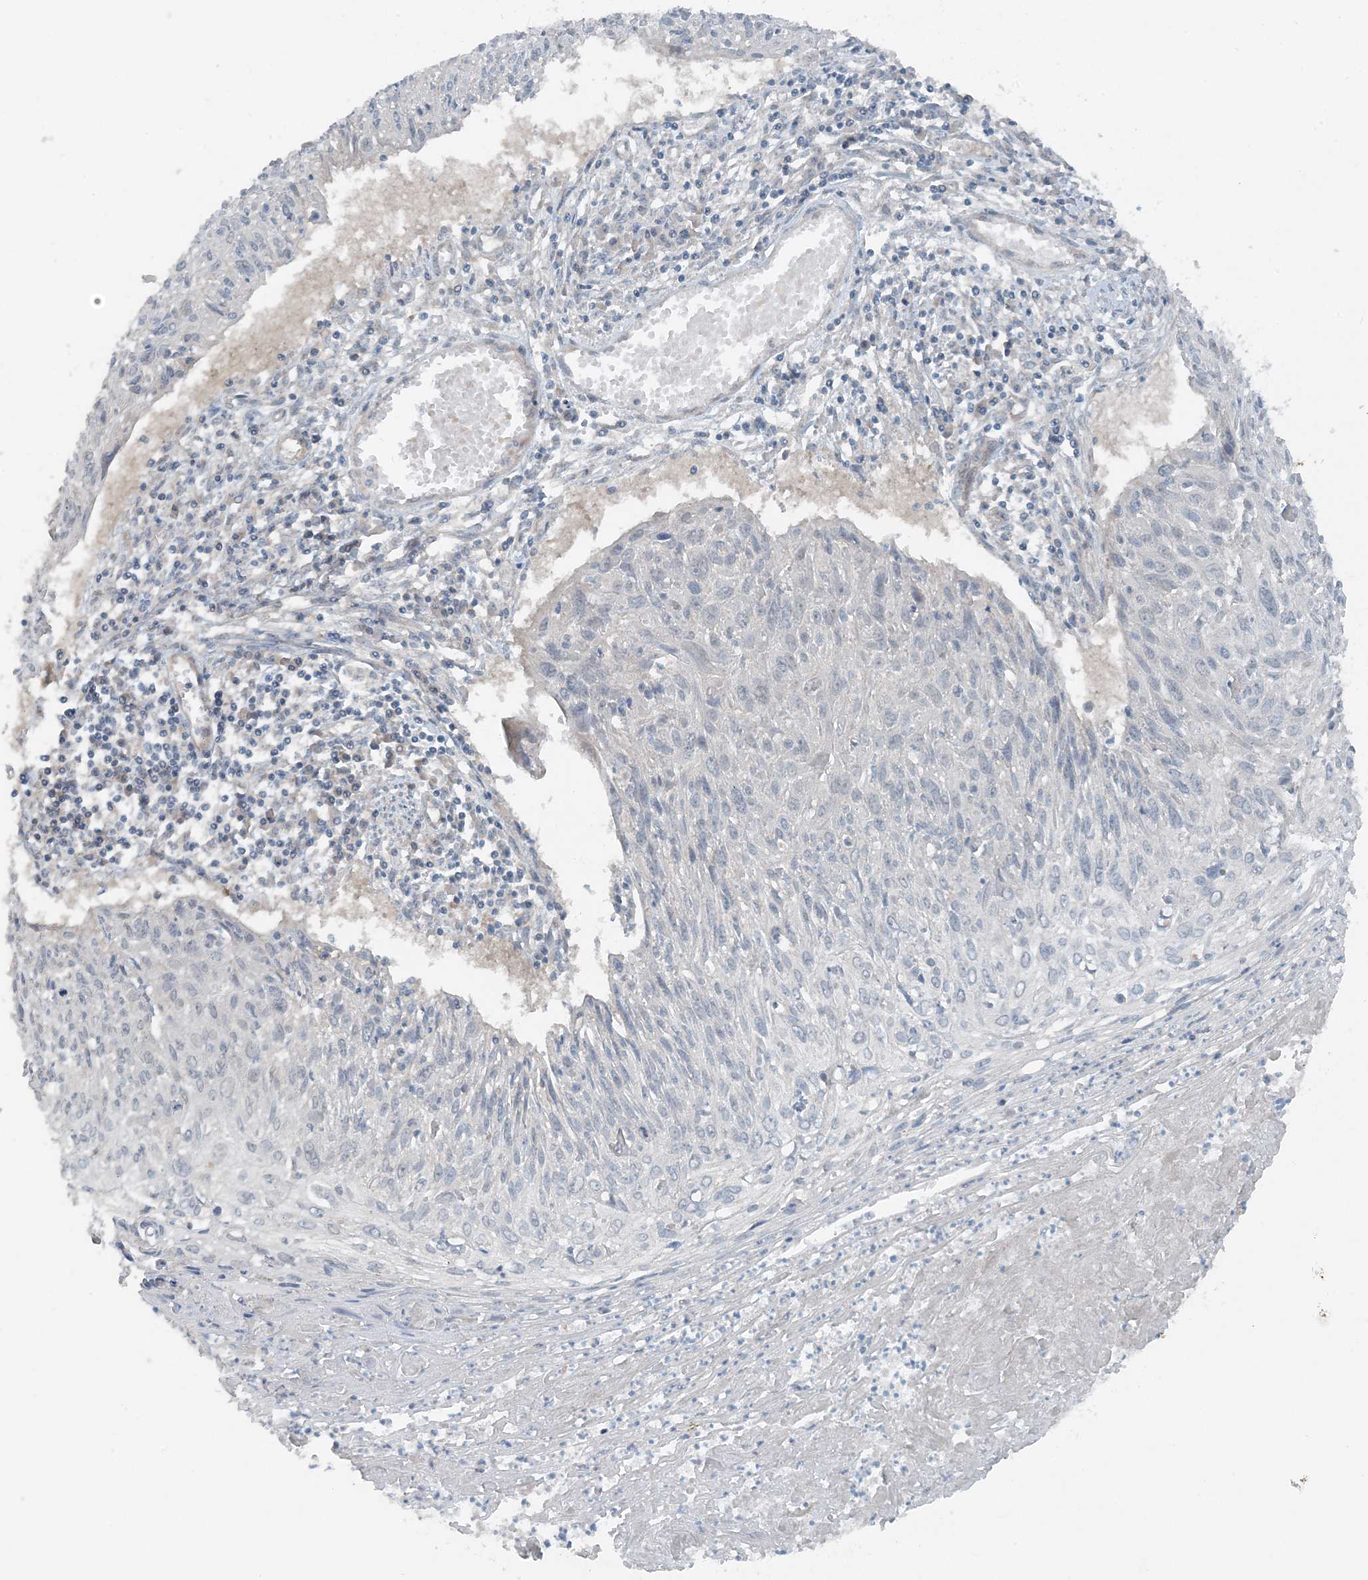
{"staining": {"intensity": "negative", "quantity": "none", "location": "none"}, "tissue": "cervical cancer", "cell_type": "Tumor cells", "image_type": "cancer", "snomed": [{"axis": "morphology", "description": "Squamous cell carcinoma, NOS"}, {"axis": "topography", "description": "Cervix"}], "caption": "Immunohistochemistry (IHC) of human squamous cell carcinoma (cervical) reveals no expression in tumor cells.", "gene": "MITD1", "patient": {"sex": "female", "age": 51}}